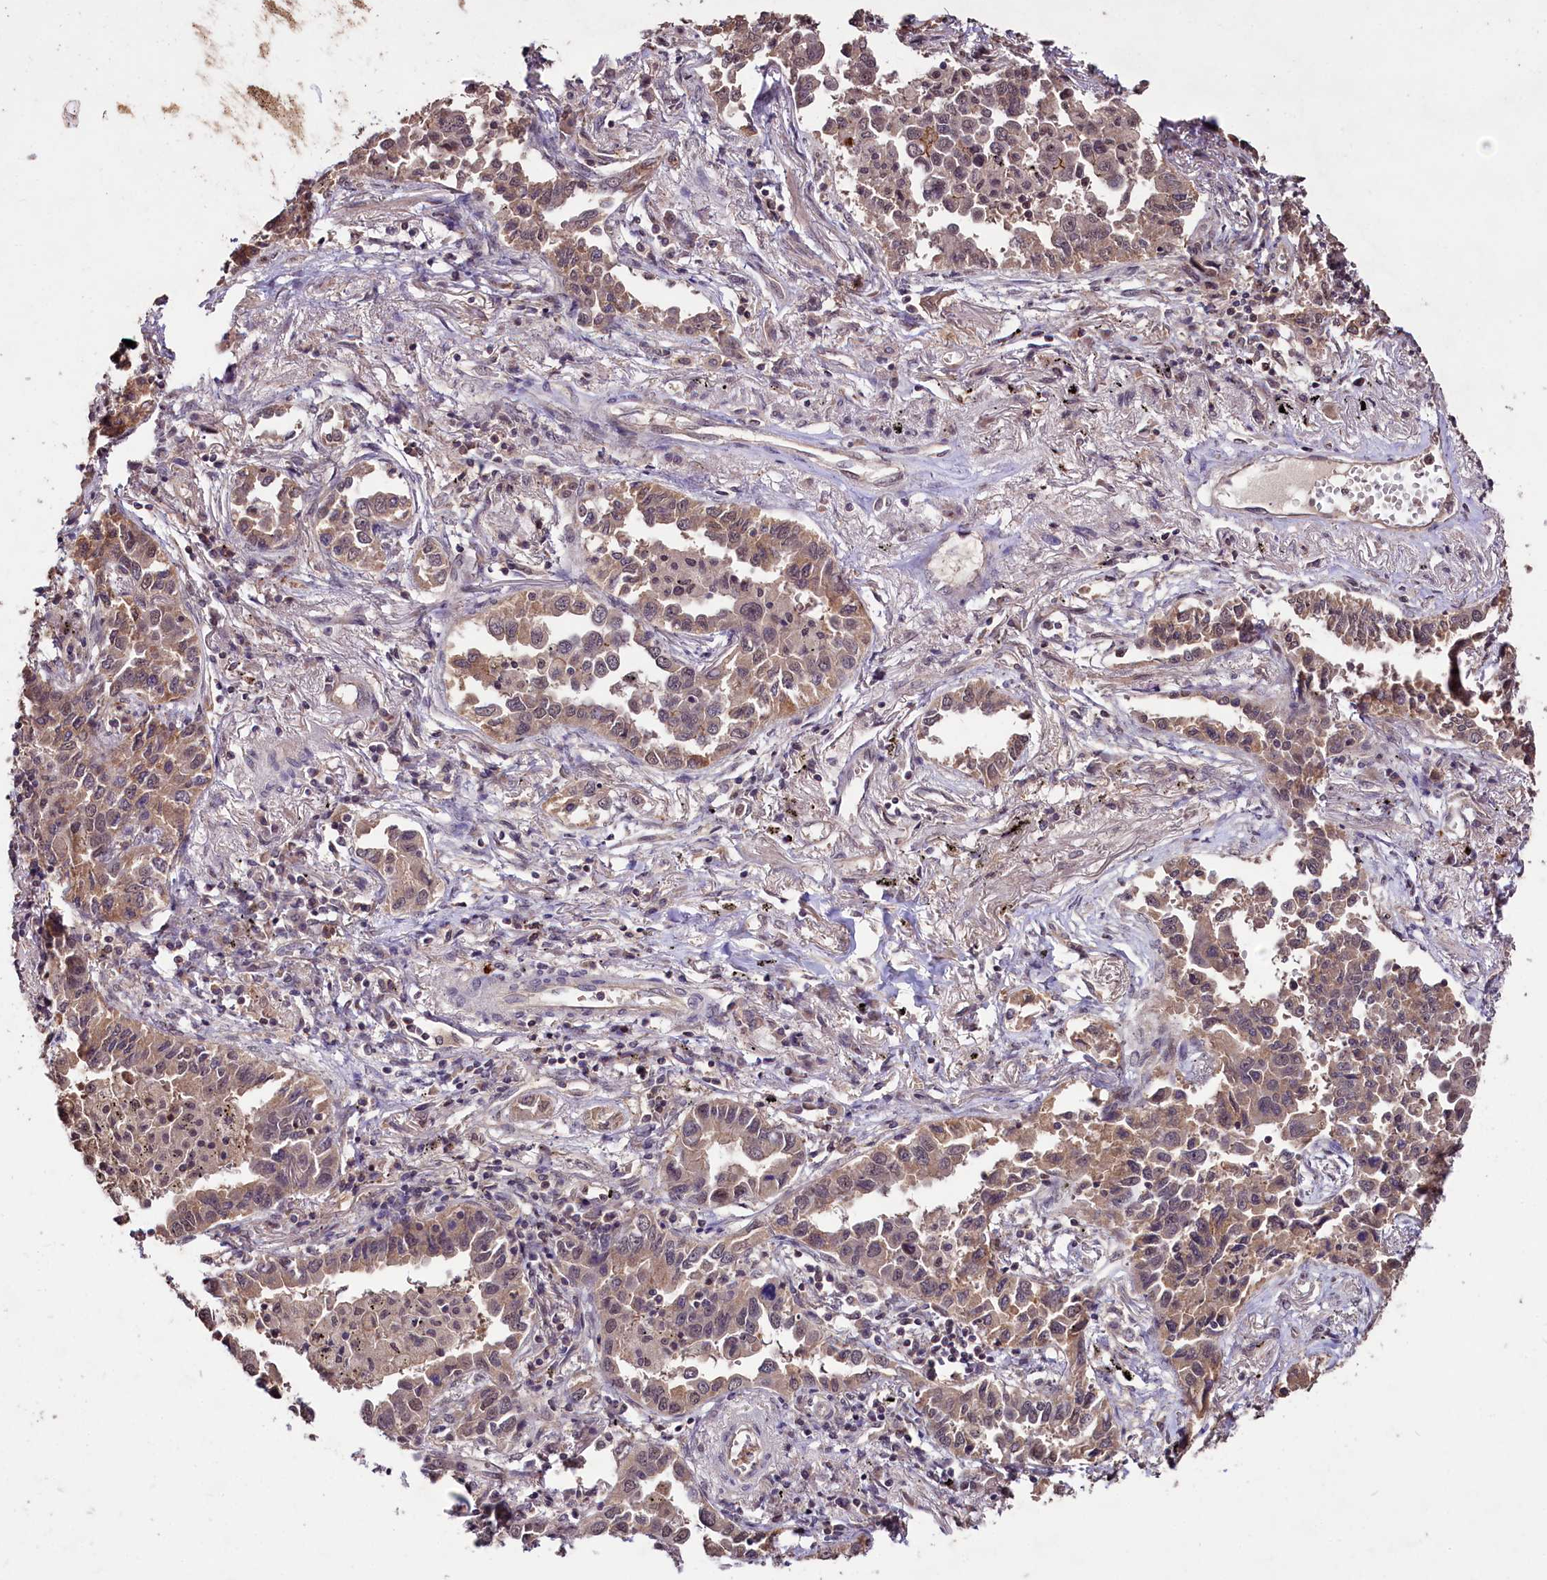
{"staining": {"intensity": "weak", "quantity": ">75%", "location": "cytoplasmic/membranous,nuclear"}, "tissue": "lung cancer", "cell_type": "Tumor cells", "image_type": "cancer", "snomed": [{"axis": "morphology", "description": "Adenocarcinoma, NOS"}, {"axis": "topography", "description": "Lung"}], "caption": "Human adenocarcinoma (lung) stained for a protein (brown) reveals weak cytoplasmic/membranous and nuclear positive expression in approximately >75% of tumor cells.", "gene": "KLRB1", "patient": {"sex": "male", "age": 67}}